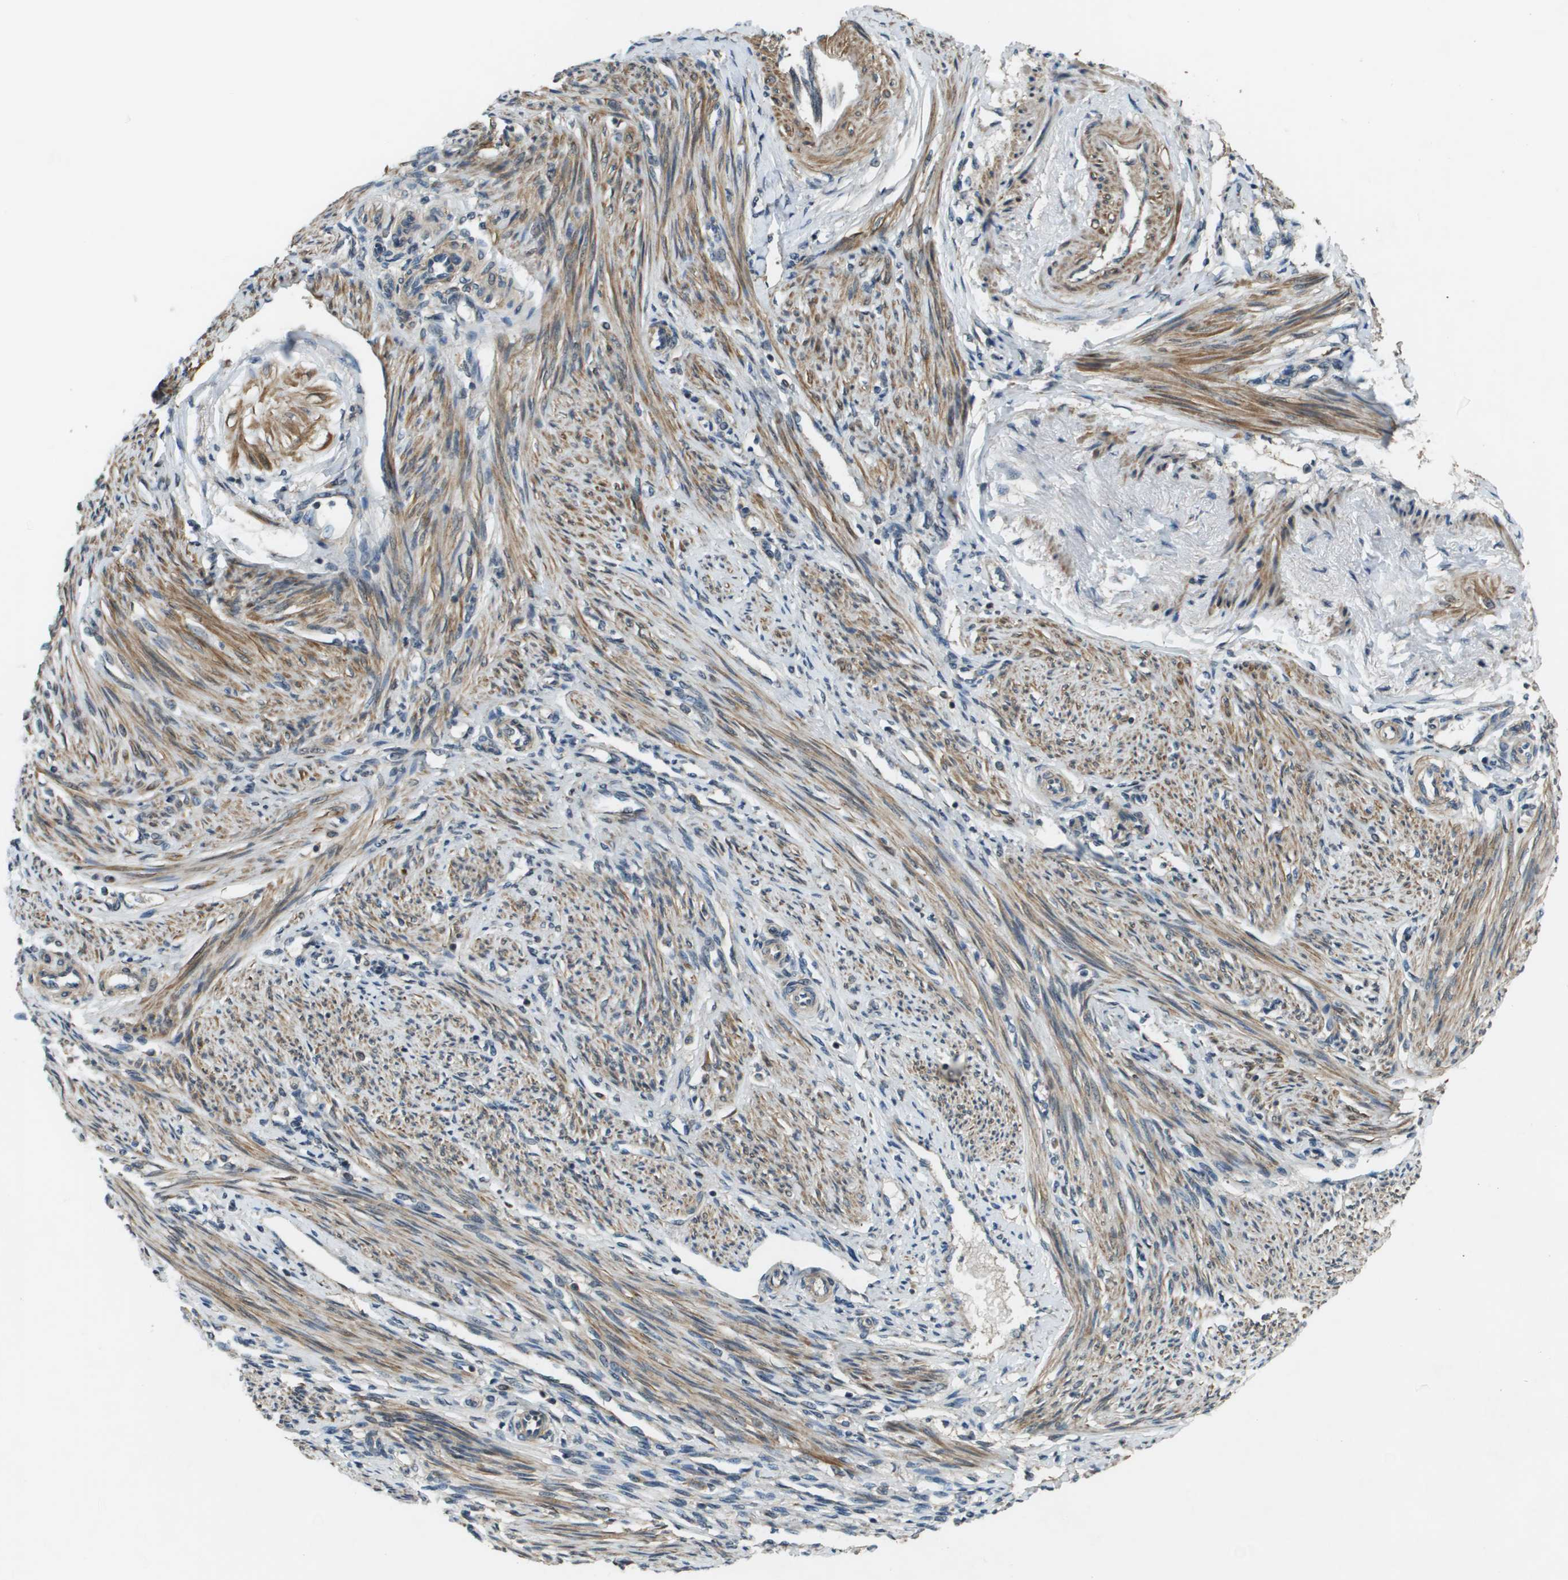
{"staining": {"intensity": "weak", "quantity": "<25%", "location": "cytoplasmic/membranous"}, "tissue": "endometrium", "cell_type": "Cells in endometrial stroma", "image_type": "normal", "snomed": [{"axis": "morphology", "description": "Normal tissue, NOS"}, {"axis": "topography", "description": "Endometrium"}], "caption": "An image of human endometrium is negative for staining in cells in endometrial stroma. (DAB immunohistochemistry, high magnification).", "gene": "CDKN2C", "patient": {"sex": "female", "age": 42}}